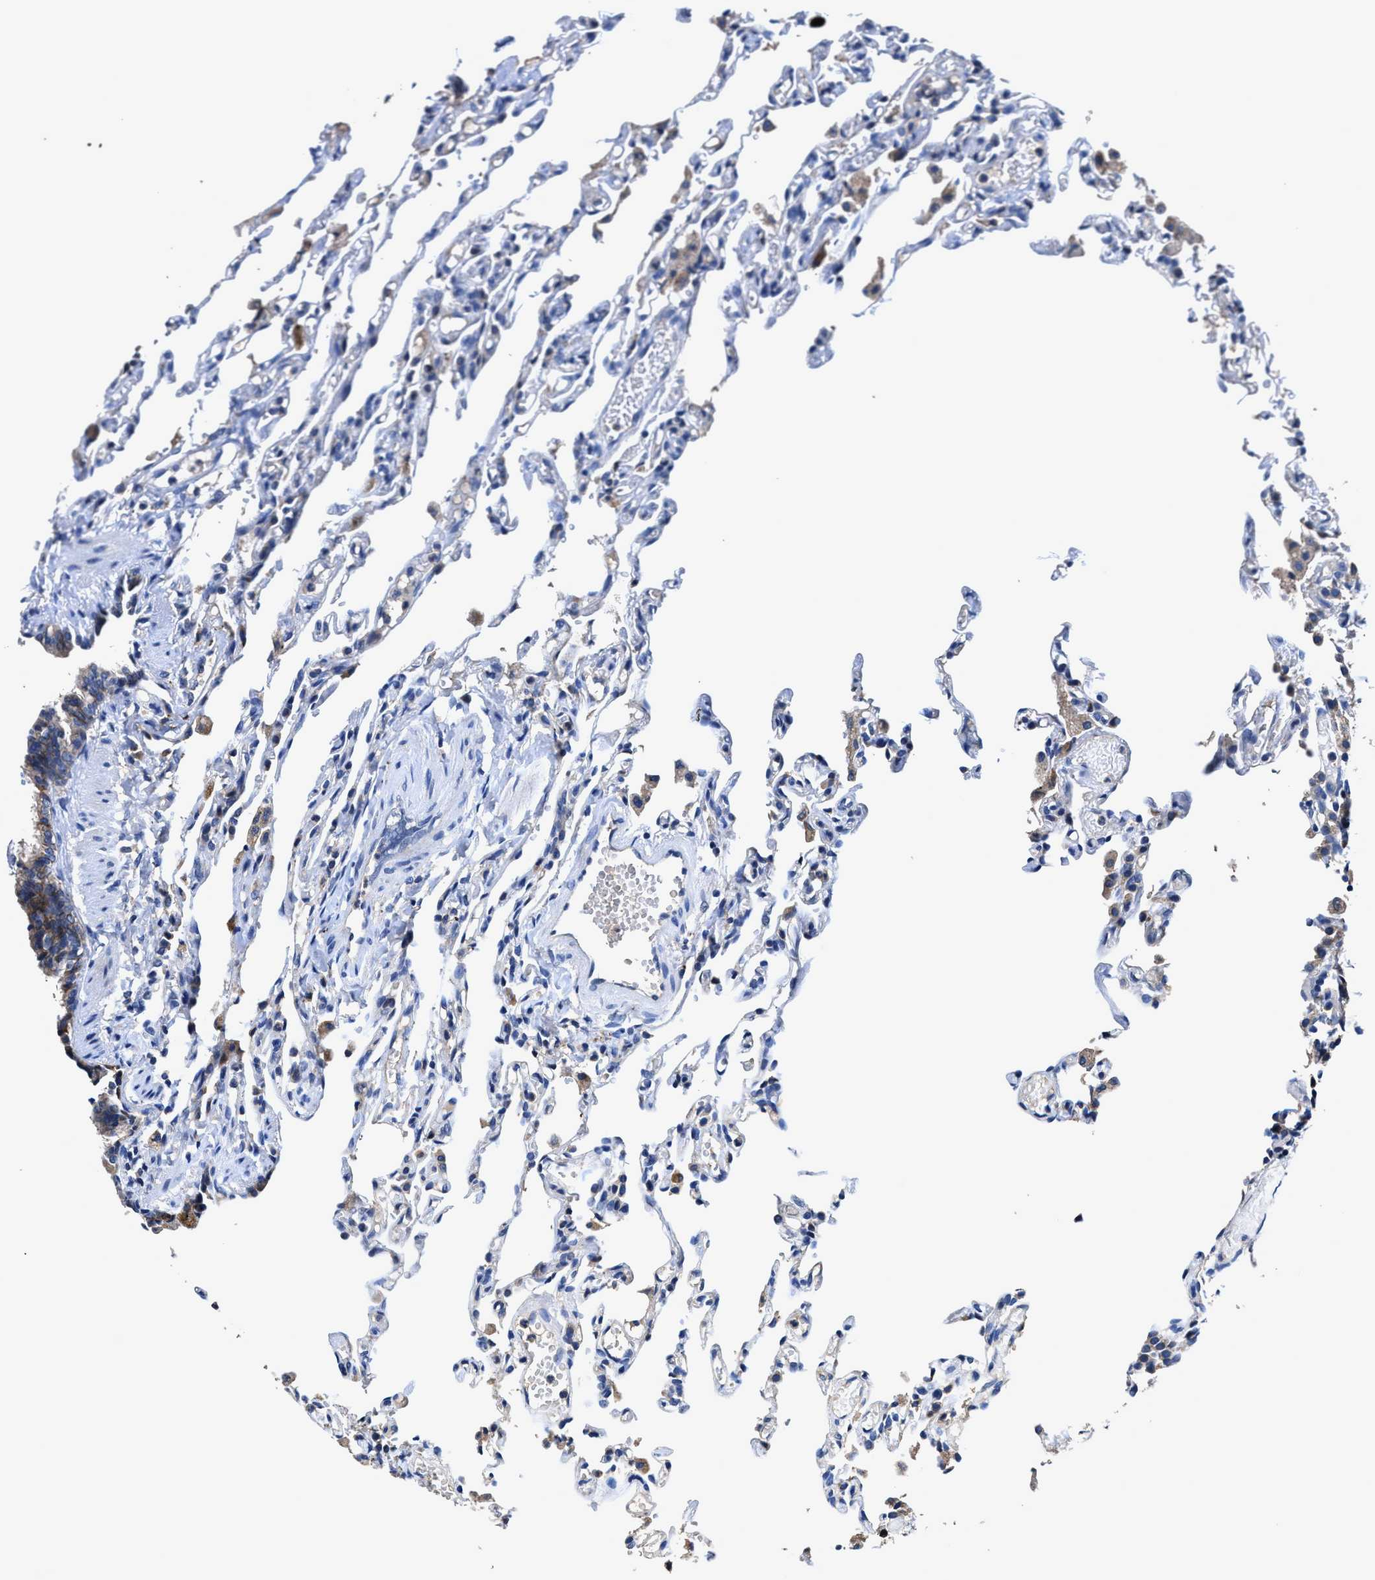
{"staining": {"intensity": "moderate", "quantity": "<25%", "location": "cytoplasmic/membranous"}, "tissue": "lung", "cell_type": "Alveolar cells", "image_type": "normal", "snomed": [{"axis": "morphology", "description": "Normal tissue, NOS"}, {"axis": "topography", "description": "Lung"}], "caption": "This micrograph demonstrates IHC staining of unremarkable human lung, with low moderate cytoplasmic/membranous expression in approximately <25% of alveolar cells.", "gene": "UBR4", "patient": {"sex": "male", "age": 21}}